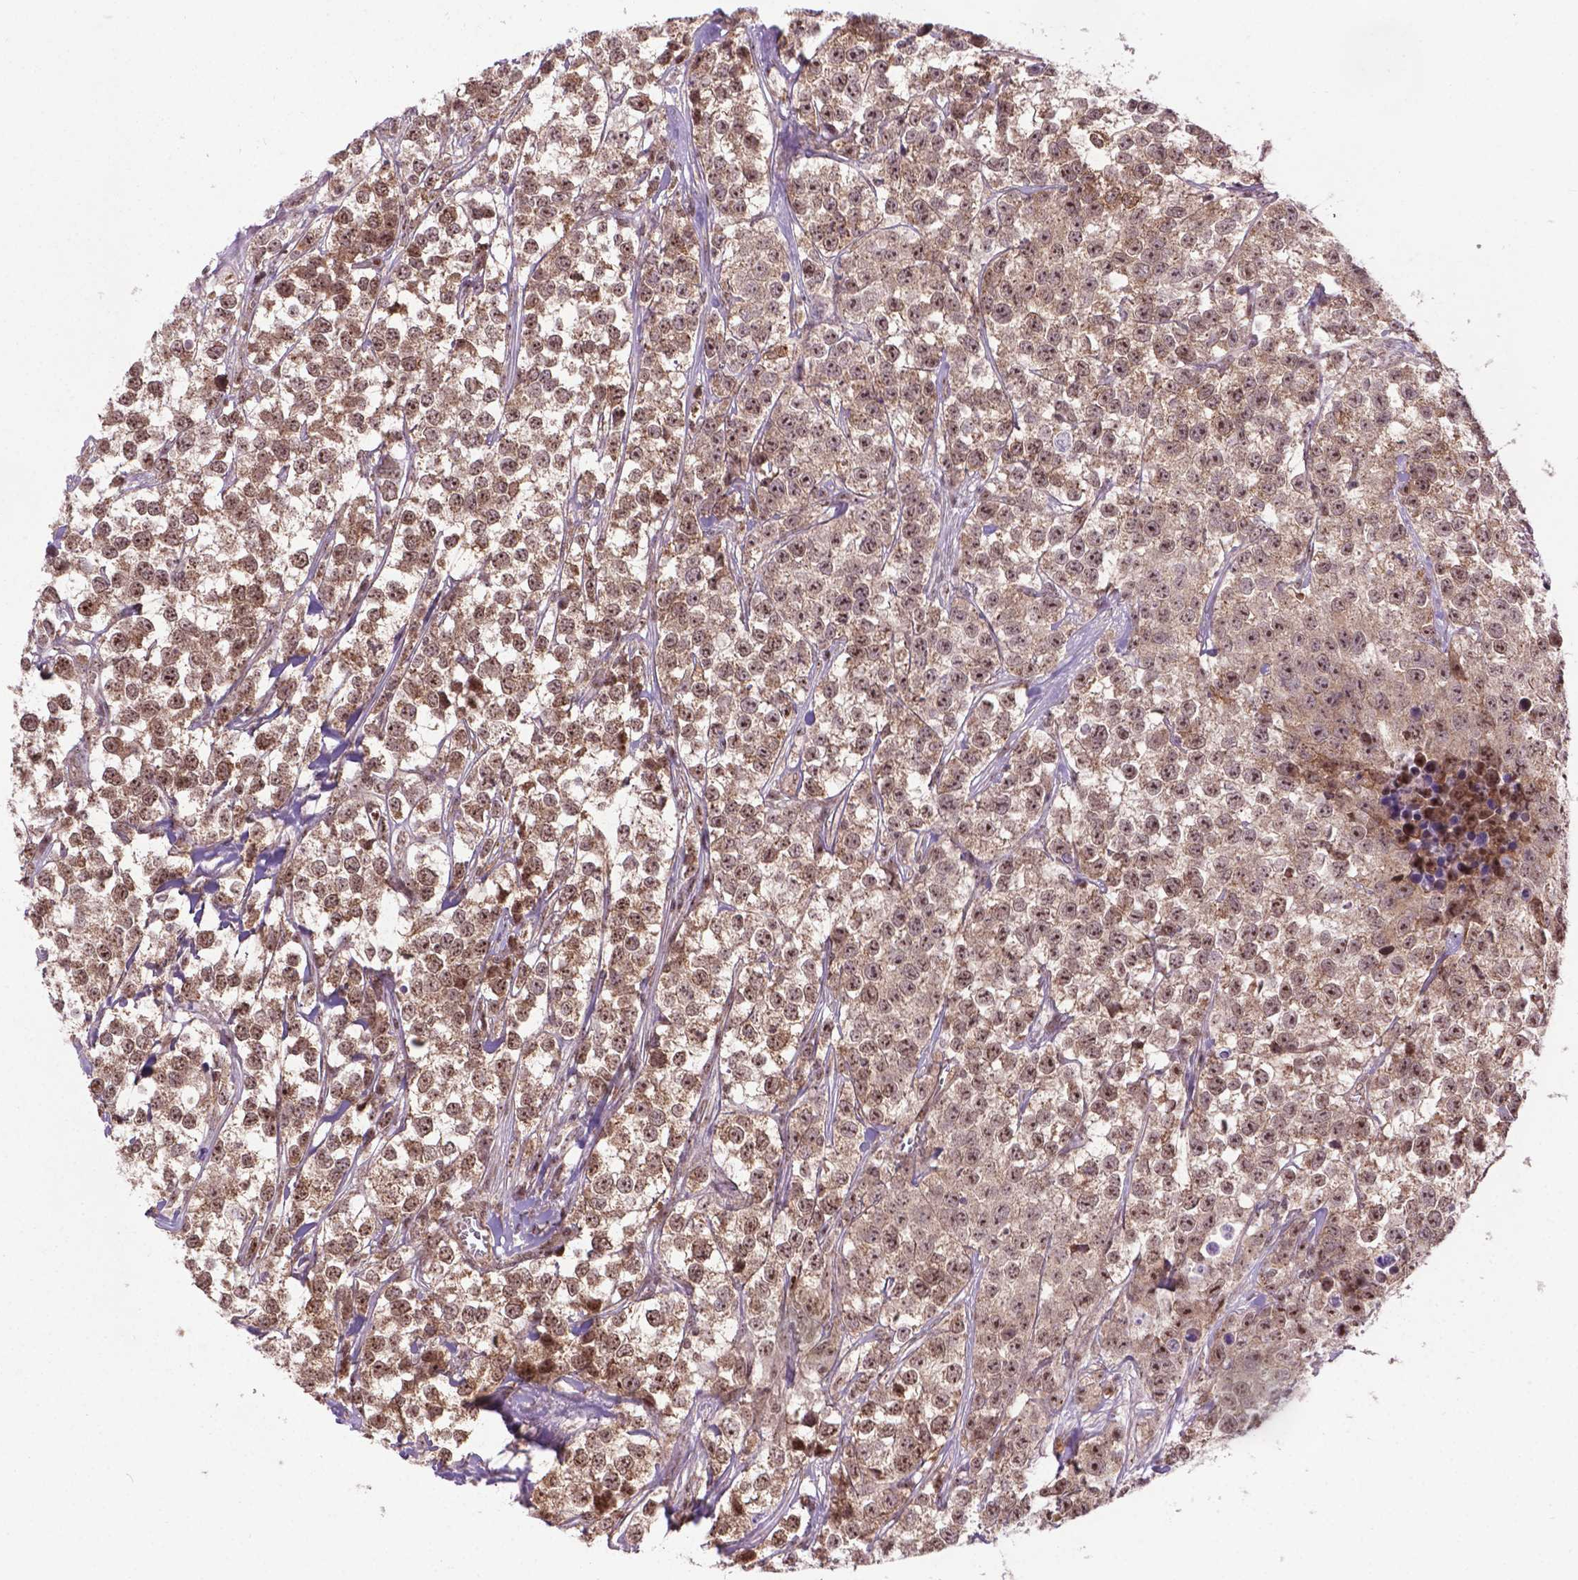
{"staining": {"intensity": "moderate", "quantity": ">75%", "location": "cytoplasmic/membranous,nuclear"}, "tissue": "testis cancer", "cell_type": "Tumor cells", "image_type": "cancer", "snomed": [{"axis": "morphology", "description": "Seminoma, NOS"}, {"axis": "topography", "description": "Testis"}], "caption": "Immunohistochemical staining of human seminoma (testis) exhibits moderate cytoplasmic/membranous and nuclear protein expression in about >75% of tumor cells.", "gene": "CSNK2A1", "patient": {"sex": "male", "age": 59}}